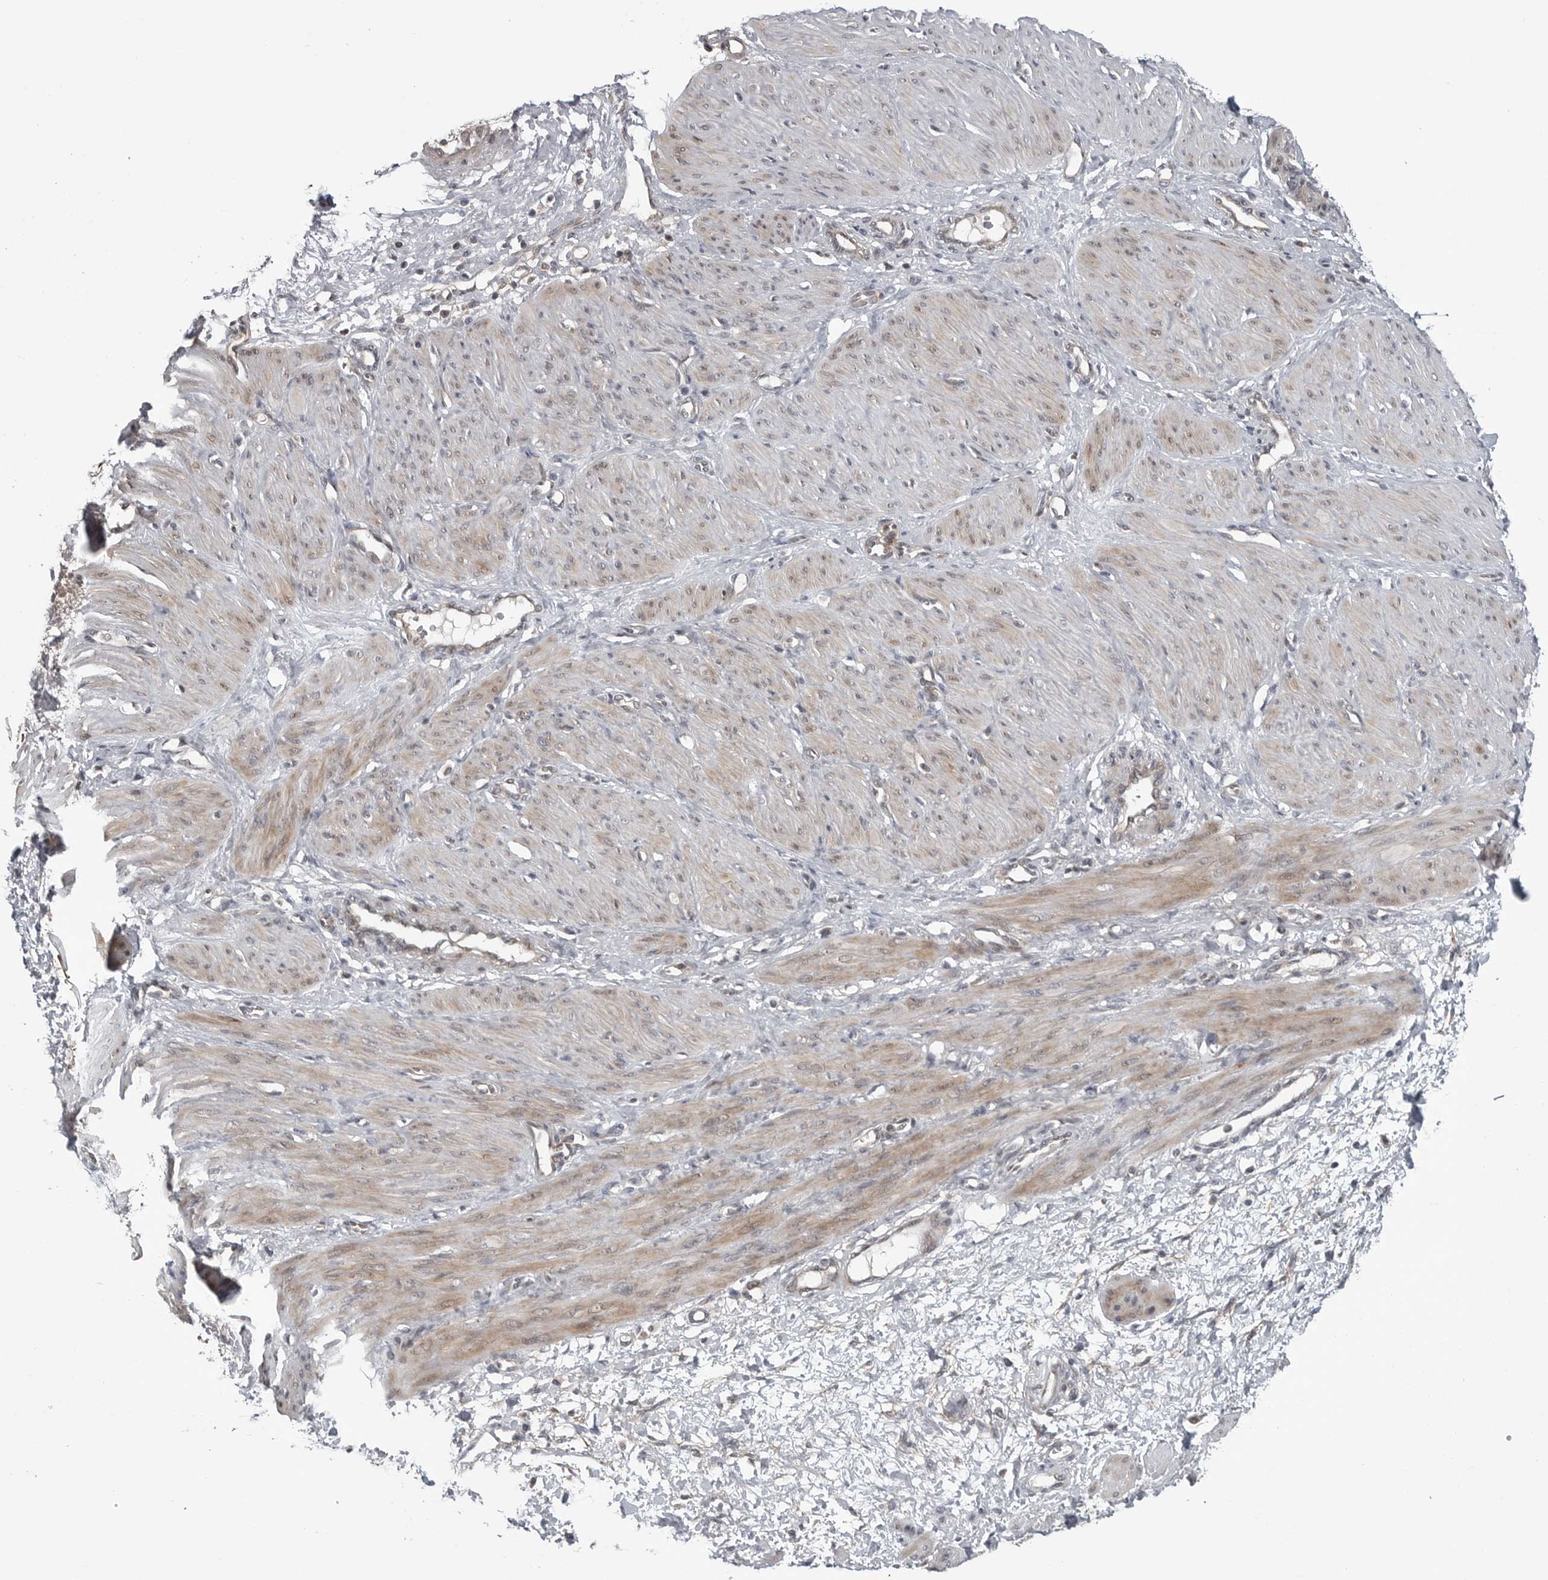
{"staining": {"intensity": "moderate", "quantity": "25%-75%", "location": "cytoplasmic/membranous"}, "tissue": "smooth muscle", "cell_type": "Smooth muscle cells", "image_type": "normal", "snomed": [{"axis": "morphology", "description": "Normal tissue, NOS"}, {"axis": "topography", "description": "Endometrium"}], "caption": "The micrograph displays staining of unremarkable smooth muscle, revealing moderate cytoplasmic/membranous protein expression (brown color) within smooth muscle cells.", "gene": "FAAP100", "patient": {"sex": "female", "age": 33}}